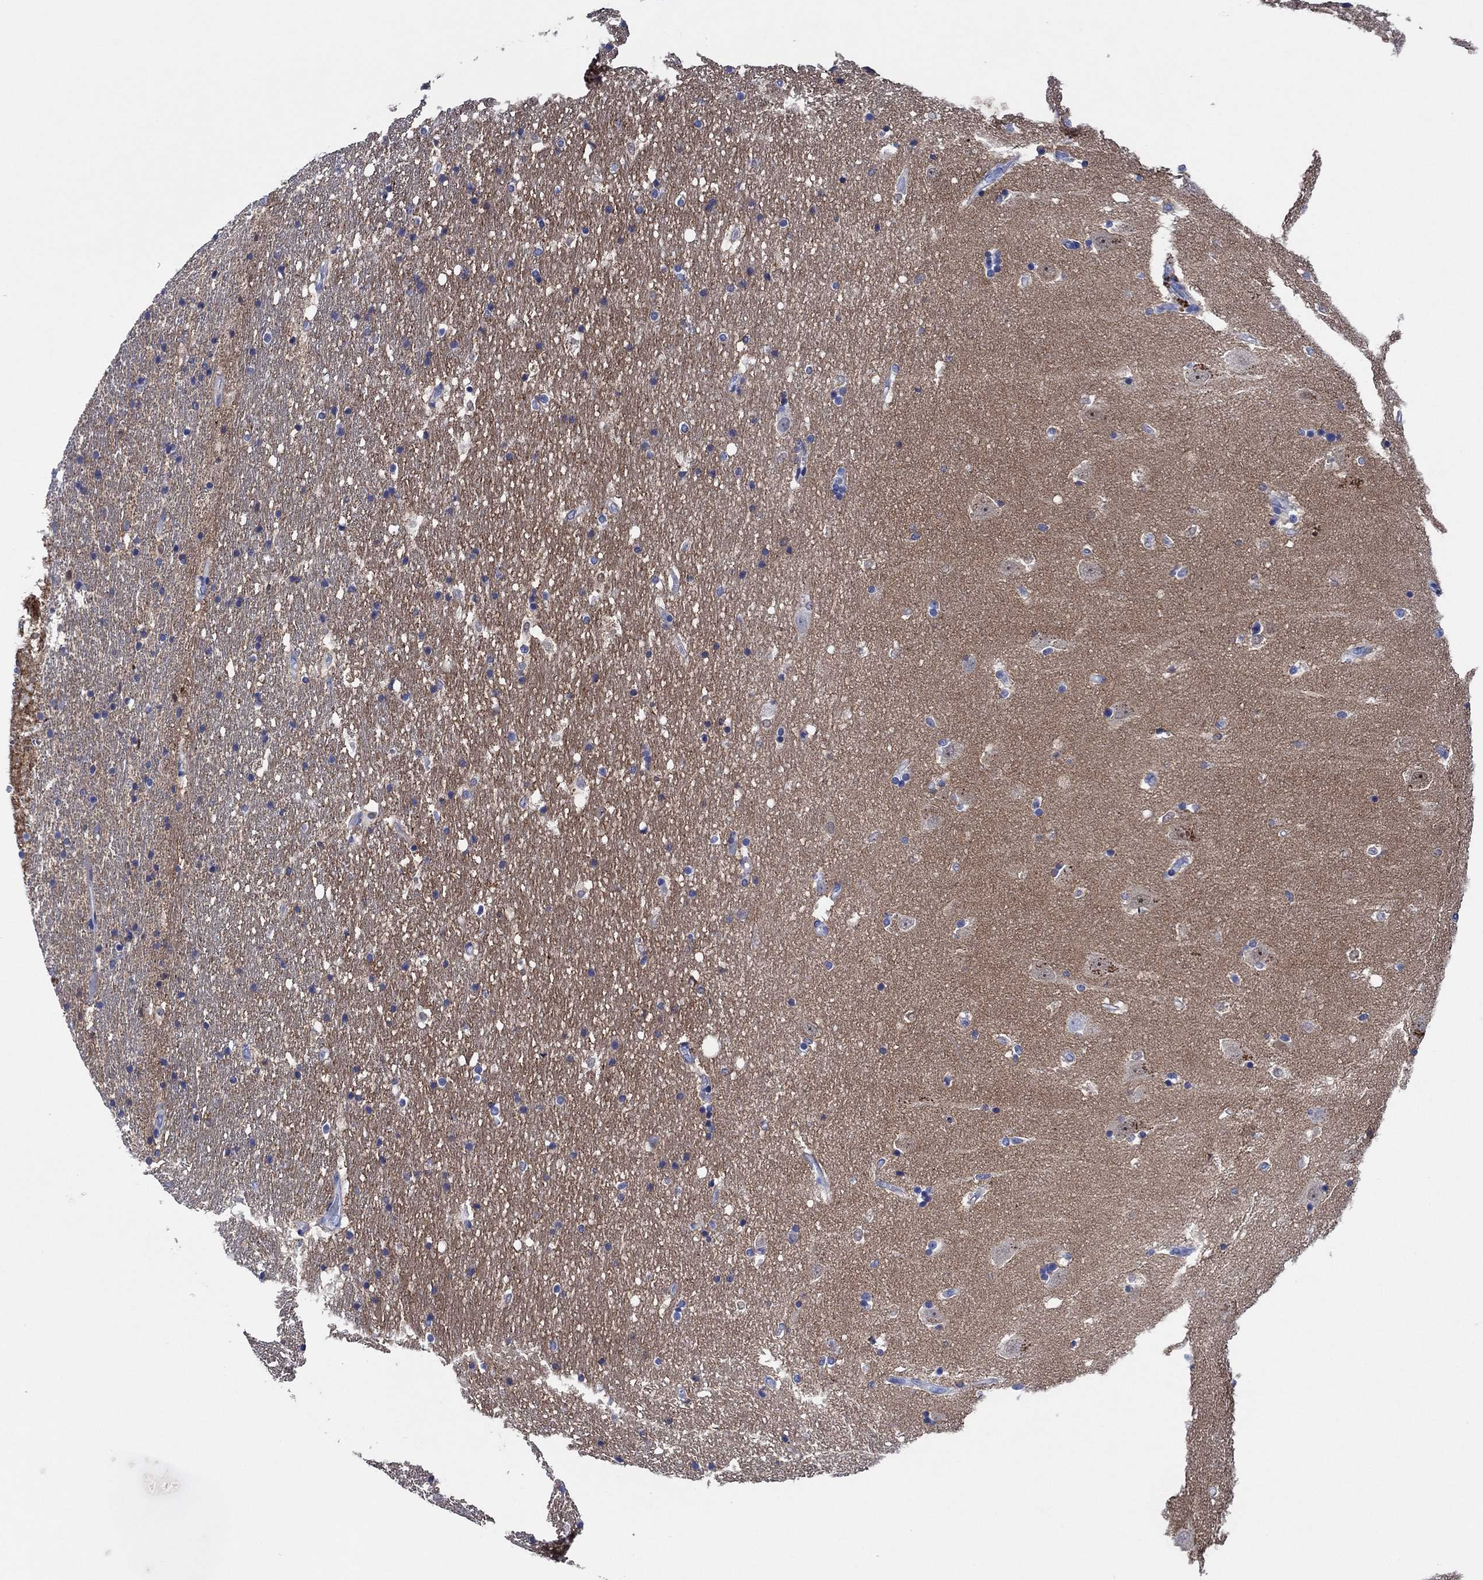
{"staining": {"intensity": "negative", "quantity": "none", "location": "none"}, "tissue": "hippocampus", "cell_type": "Glial cells", "image_type": "normal", "snomed": [{"axis": "morphology", "description": "Normal tissue, NOS"}, {"axis": "topography", "description": "Hippocampus"}], "caption": "Immunohistochemistry micrograph of unremarkable hippocampus stained for a protein (brown), which exhibits no positivity in glial cells. (DAB IHC with hematoxylin counter stain).", "gene": "CPNE6", "patient": {"sex": "male", "age": 49}}